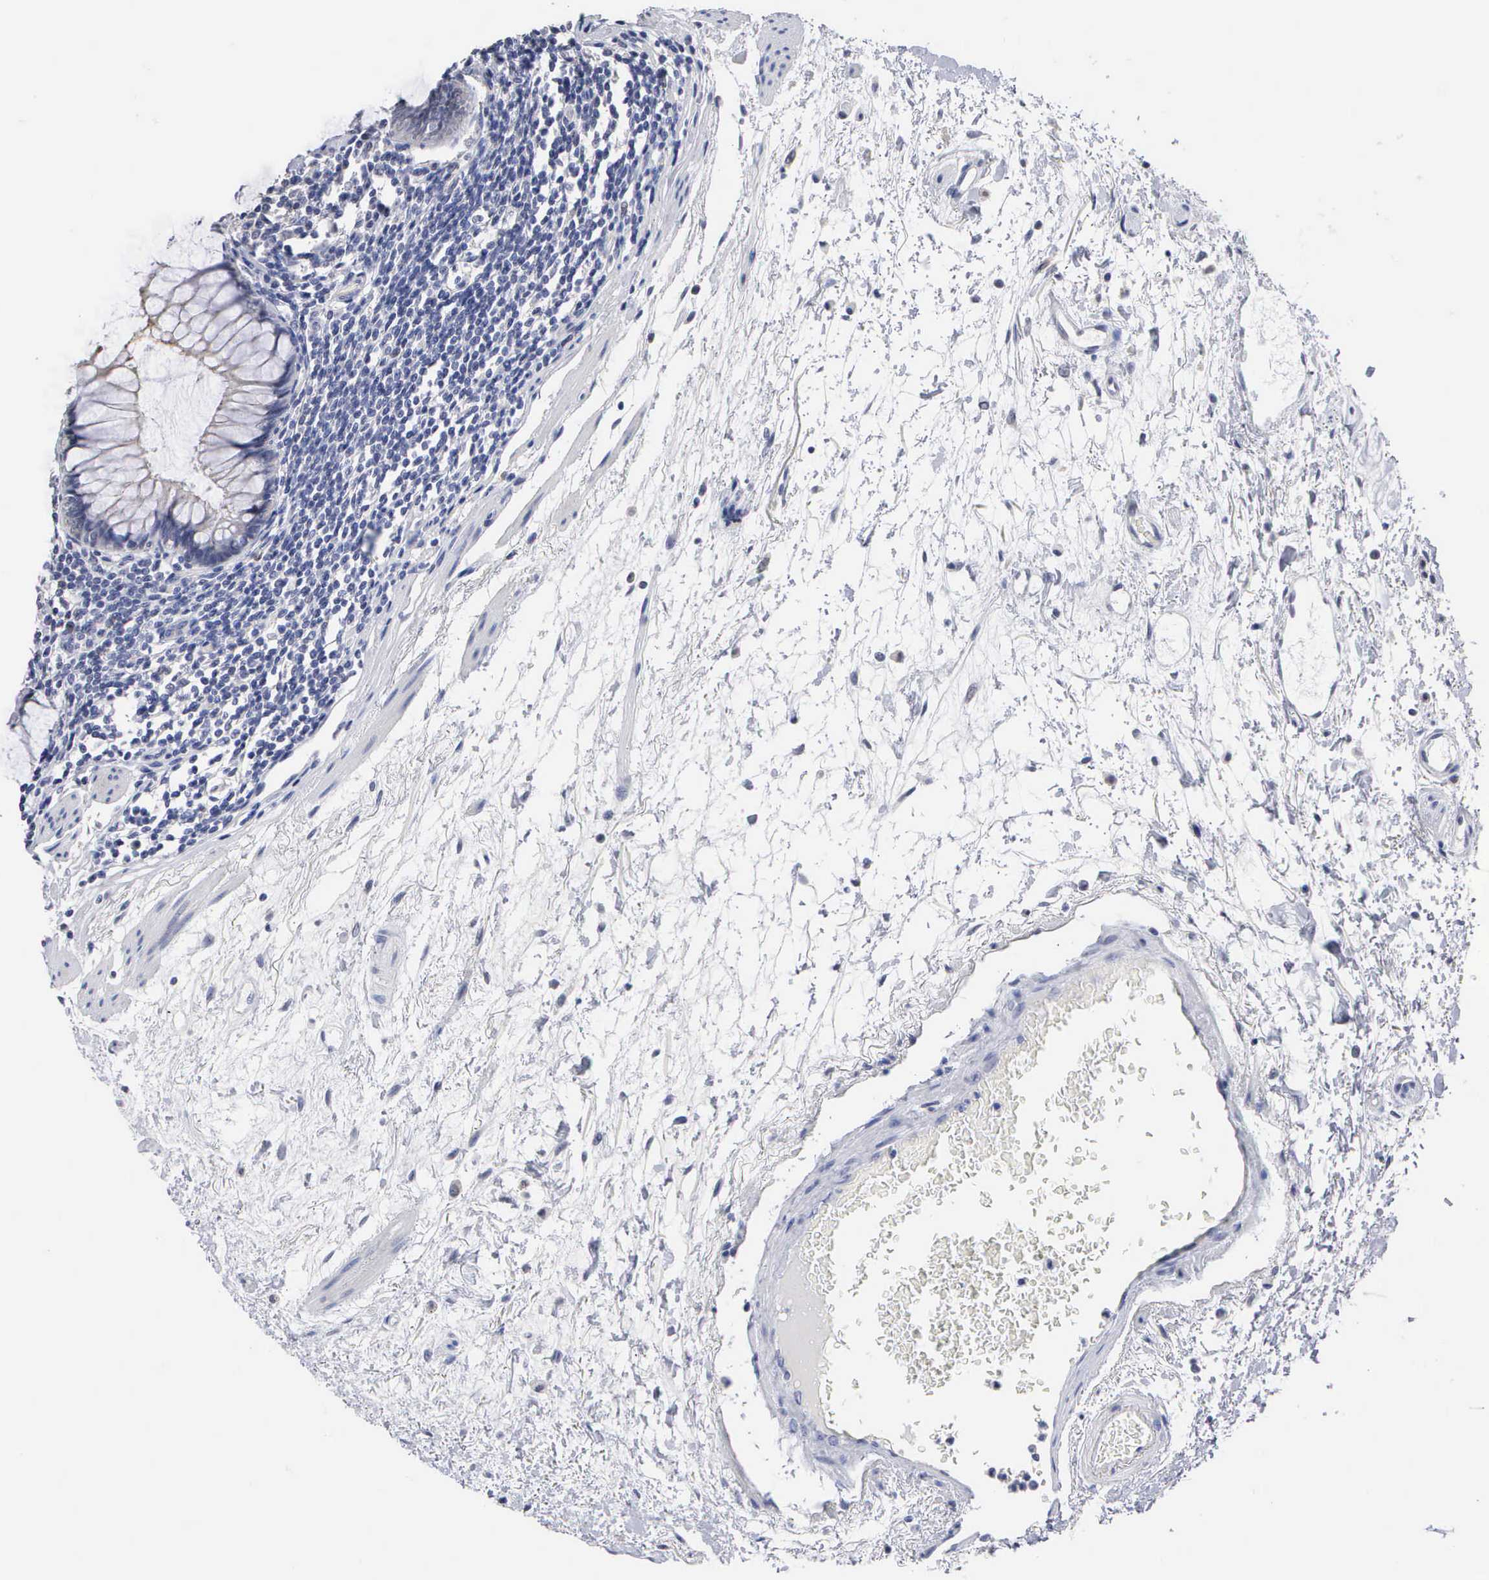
{"staining": {"intensity": "negative", "quantity": "none", "location": "none"}, "tissue": "colon", "cell_type": "Endothelial cells", "image_type": "normal", "snomed": [{"axis": "morphology", "description": "Normal tissue, NOS"}, {"axis": "topography", "description": "Colon"}], "caption": "A high-resolution image shows IHC staining of normal colon, which reveals no significant expression in endothelial cells. (Stains: DAB (3,3'-diaminobenzidine) immunohistochemistry (IHC) with hematoxylin counter stain, Microscopy: brightfield microscopy at high magnification).", "gene": "KDM6A", "patient": {"sex": "male", "age": 1}}